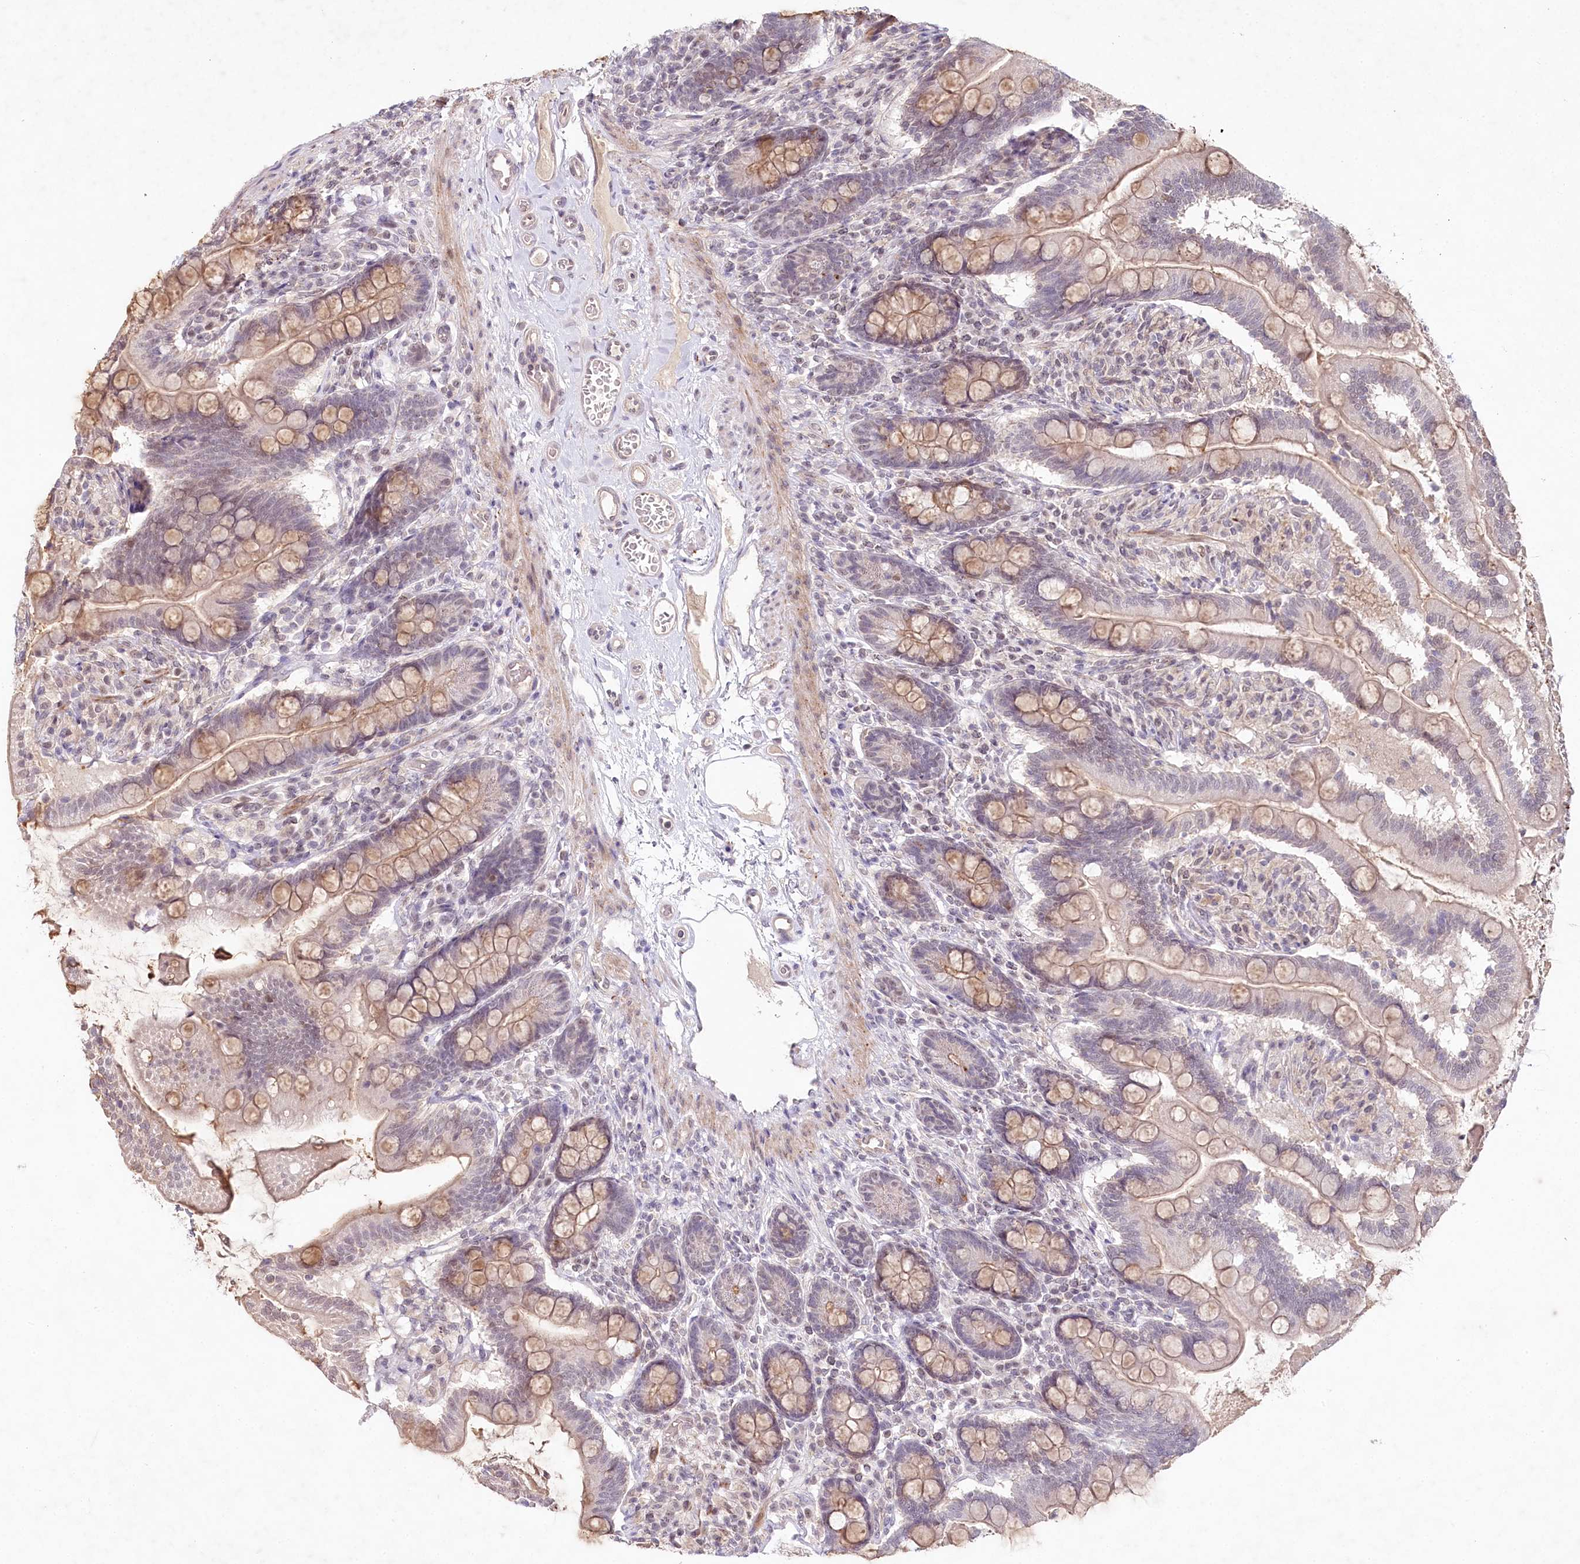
{"staining": {"intensity": "moderate", "quantity": "25%-75%", "location": "cytoplasmic/membranous"}, "tissue": "small intestine", "cell_type": "Glandular cells", "image_type": "normal", "snomed": [{"axis": "morphology", "description": "Normal tissue, NOS"}, {"axis": "topography", "description": "Small intestine"}], "caption": "Immunohistochemical staining of unremarkable human small intestine displays moderate cytoplasmic/membranous protein positivity in approximately 25%-75% of glandular cells. The staining was performed using DAB (3,3'-diaminobenzidine), with brown indicating positive protein expression. Nuclei are stained blue with hematoxylin.", "gene": "AMTN", "patient": {"sex": "female", "age": 64}}